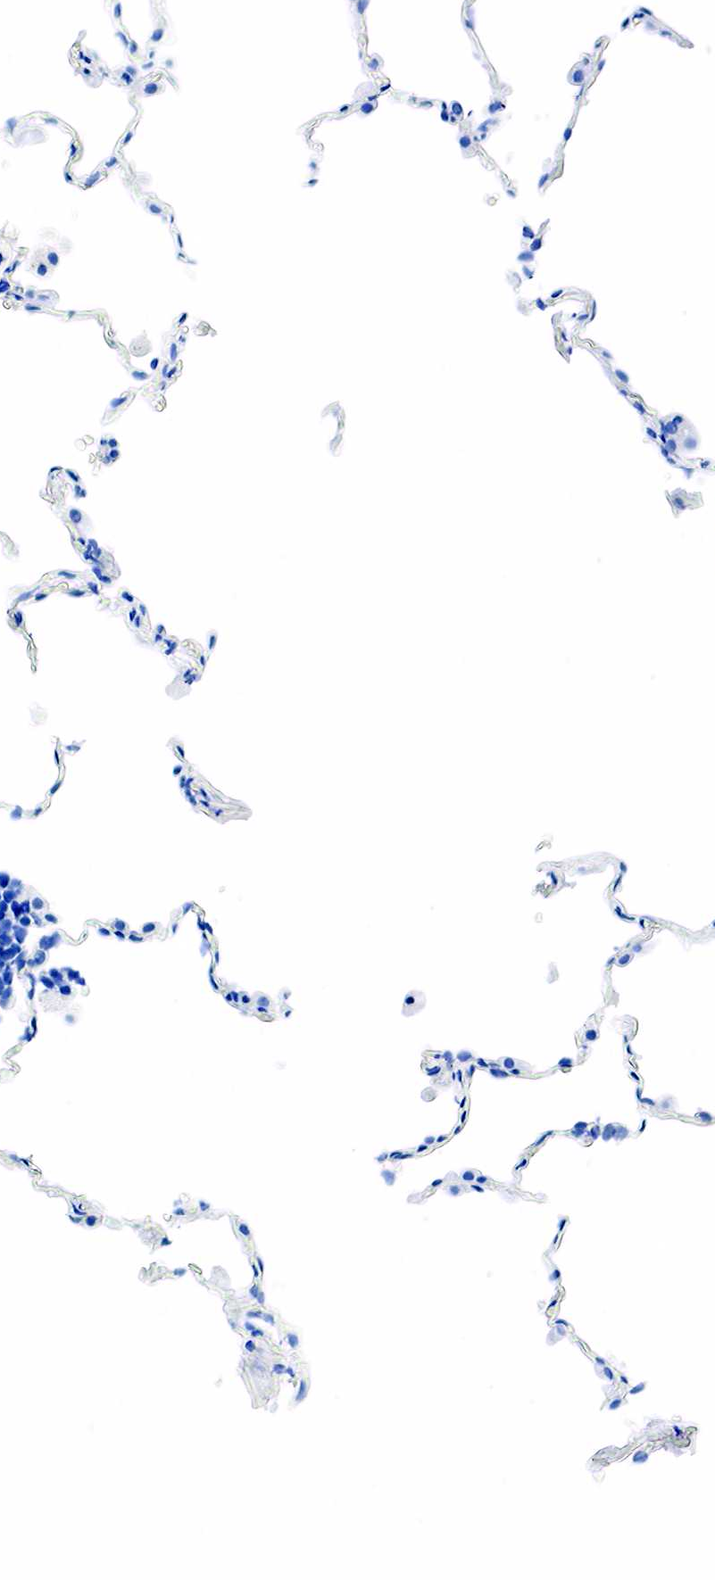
{"staining": {"intensity": "negative", "quantity": "none", "location": "none"}, "tissue": "lung cancer", "cell_type": "Tumor cells", "image_type": "cancer", "snomed": [{"axis": "morphology", "description": "Neoplasm, malignant, NOS"}, {"axis": "topography", "description": "Lung"}], "caption": "Tumor cells show no significant protein positivity in lung neoplasm (malignant).", "gene": "PTH", "patient": {"sex": "female", "age": 75}}